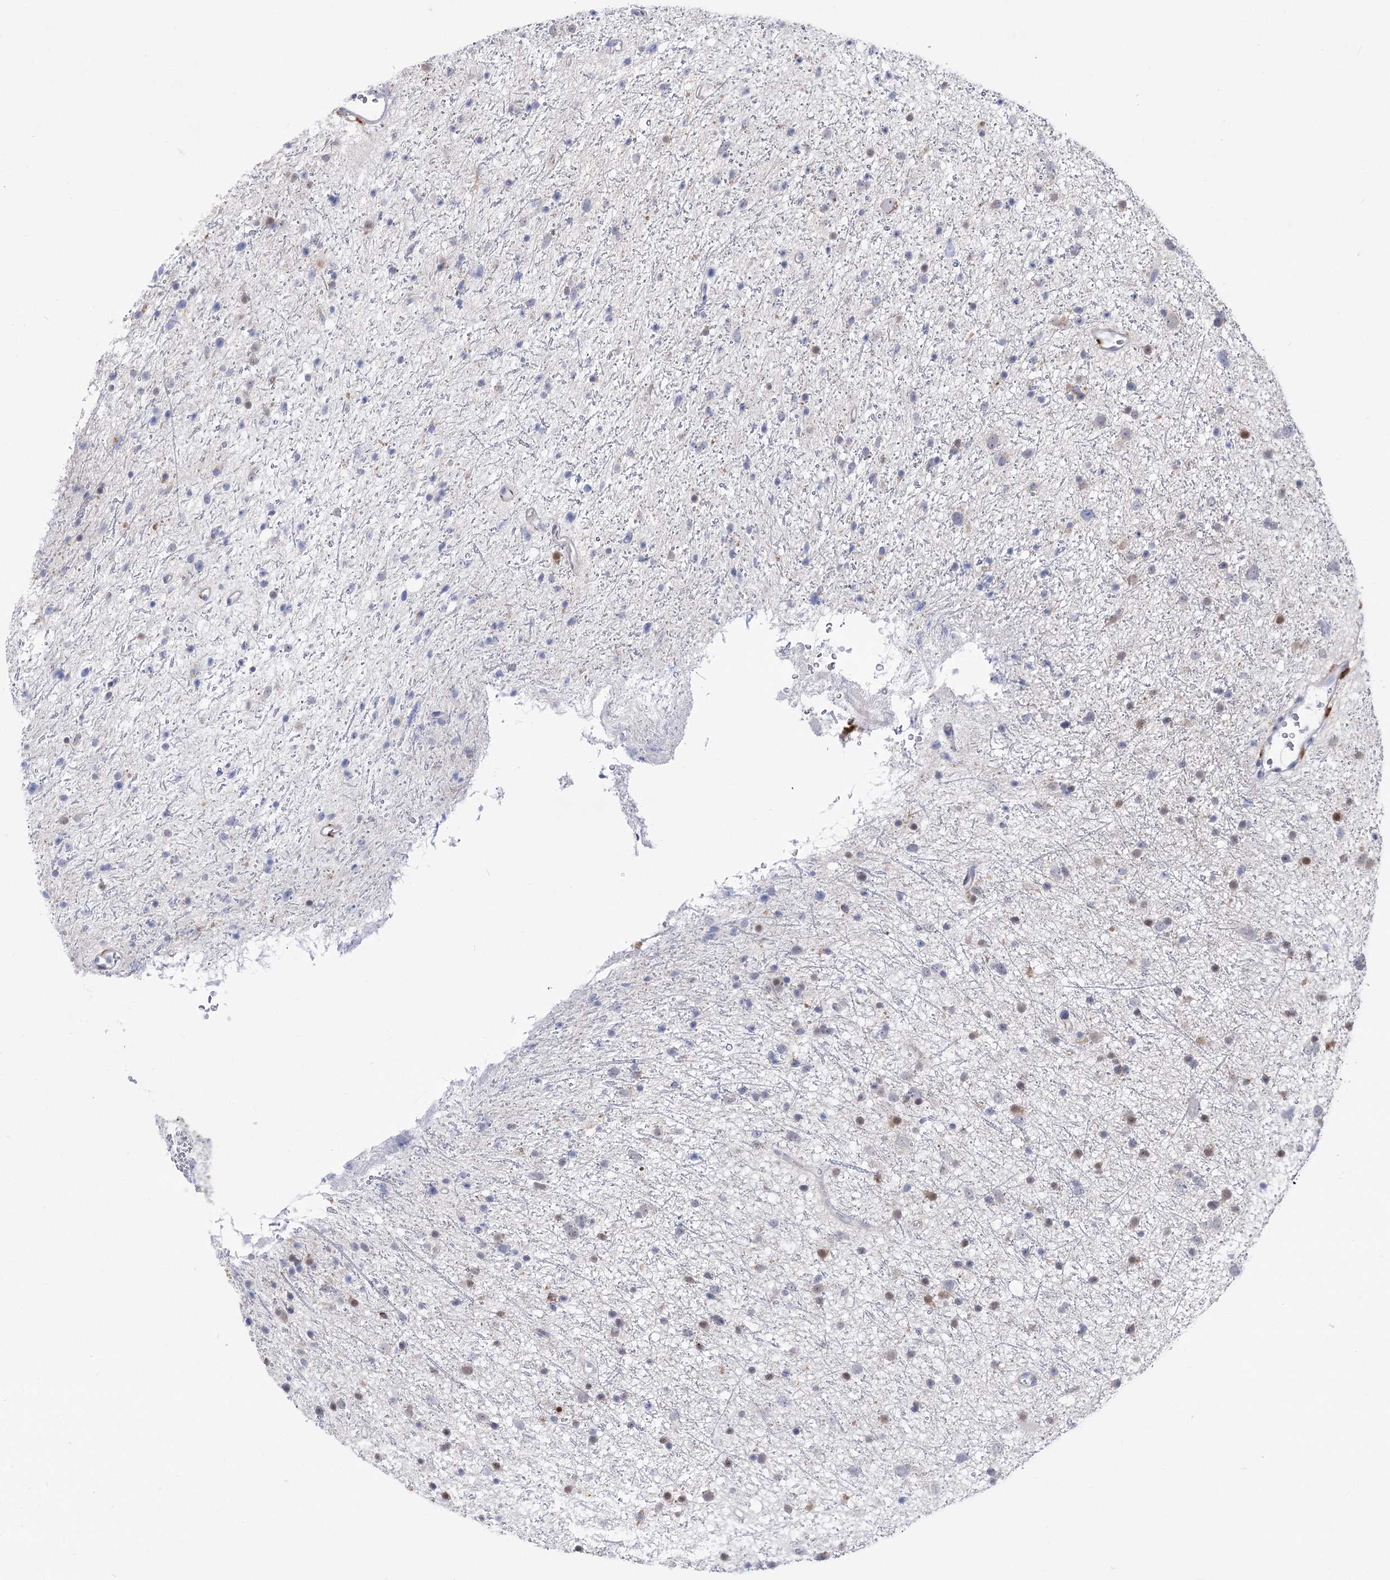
{"staining": {"intensity": "negative", "quantity": "none", "location": "none"}, "tissue": "glioma", "cell_type": "Tumor cells", "image_type": "cancer", "snomed": [{"axis": "morphology", "description": "Glioma, malignant, Low grade"}, {"axis": "topography", "description": "Cerebral cortex"}], "caption": "High magnification brightfield microscopy of glioma stained with DAB (brown) and counterstained with hematoxylin (blue): tumor cells show no significant expression.", "gene": "SIAE", "patient": {"sex": "female", "age": 39}}